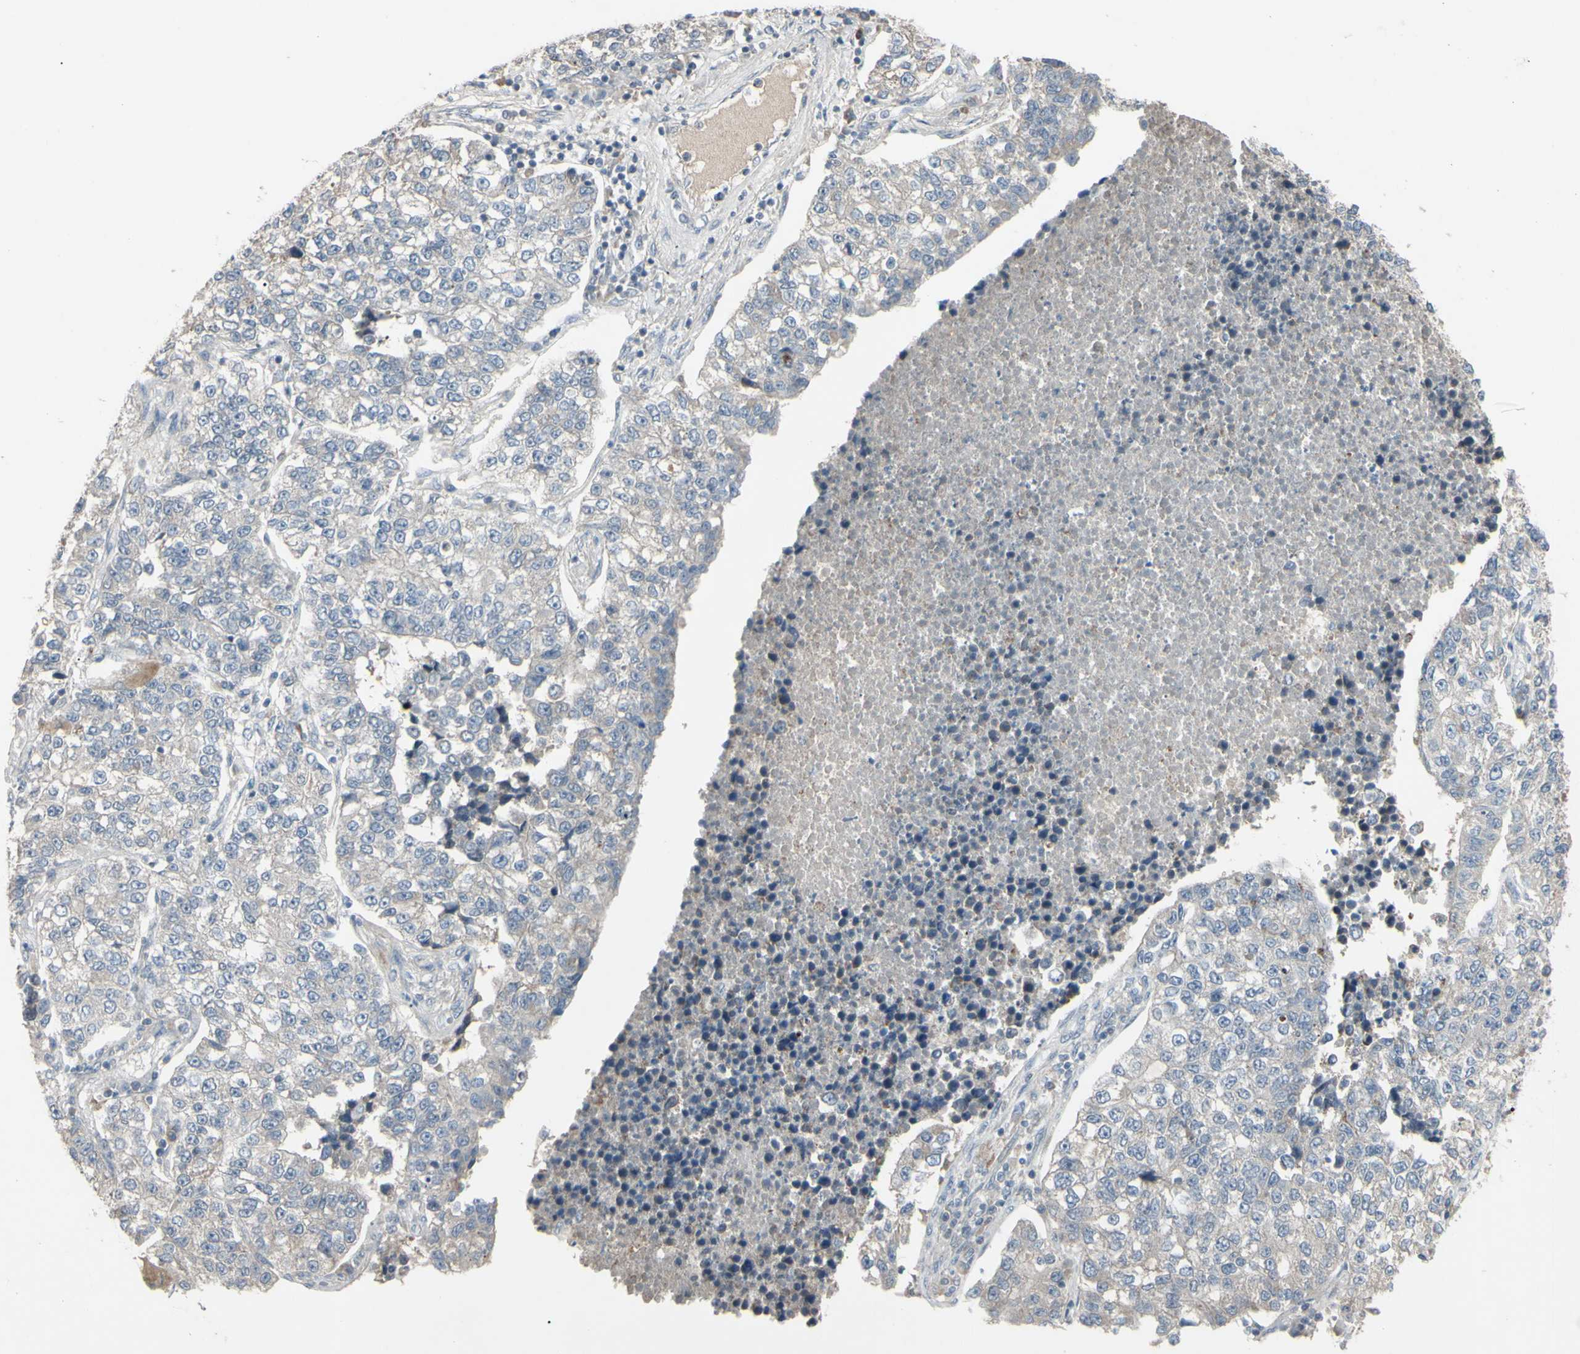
{"staining": {"intensity": "negative", "quantity": "none", "location": "none"}, "tissue": "lung cancer", "cell_type": "Tumor cells", "image_type": "cancer", "snomed": [{"axis": "morphology", "description": "Adenocarcinoma, NOS"}, {"axis": "topography", "description": "Lung"}], "caption": "DAB immunohistochemical staining of human lung adenocarcinoma exhibits no significant positivity in tumor cells.", "gene": "PIAS4", "patient": {"sex": "male", "age": 49}}